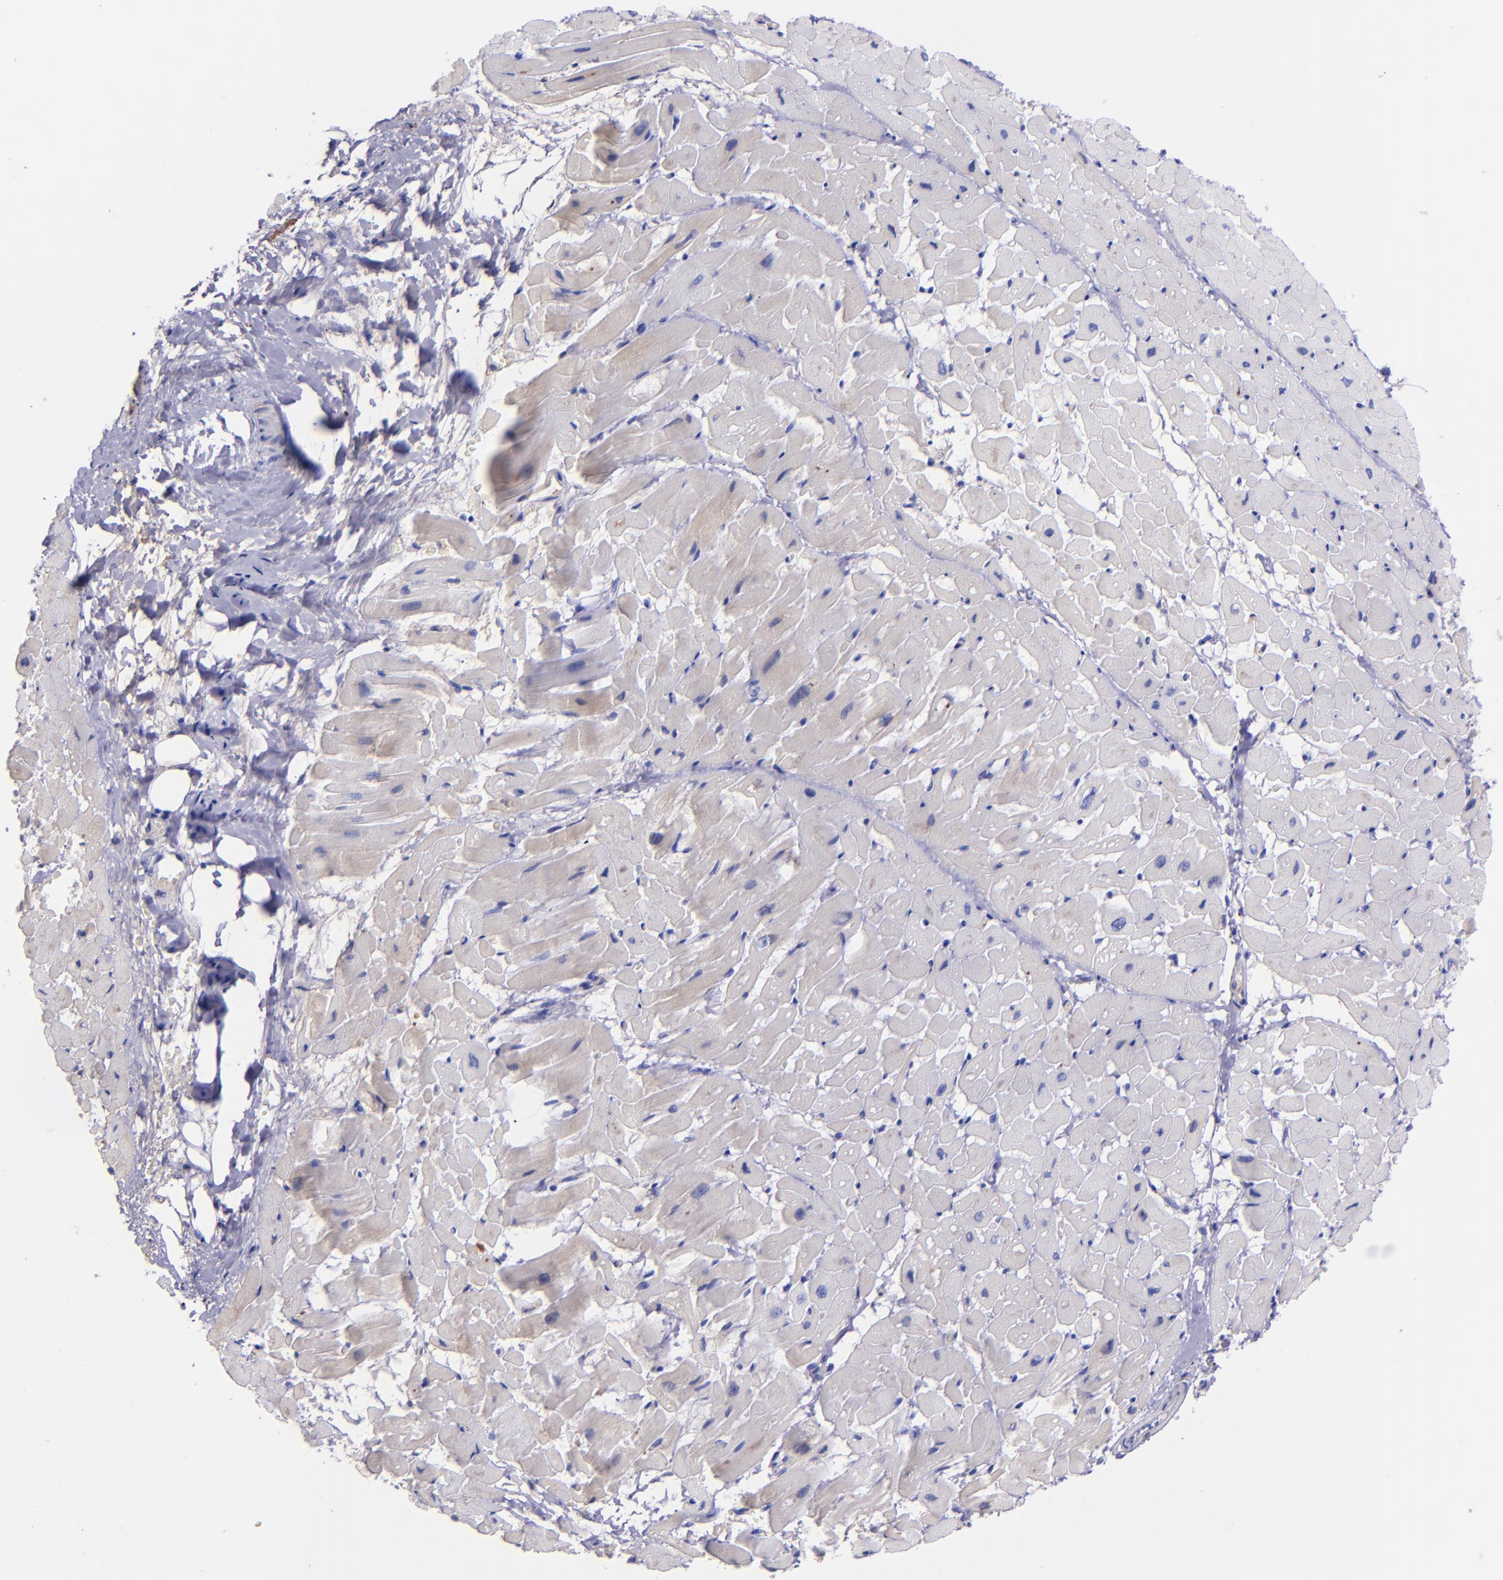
{"staining": {"intensity": "negative", "quantity": "none", "location": "none"}, "tissue": "heart muscle", "cell_type": "Cardiomyocytes", "image_type": "normal", "snomed": [{"axis": "morphology", "description": "Normal tissue, NOS"}, {"axis": "topography", "description": "Heart"}], "caption": "The immunohistochemistry (IHC) photomicrograph has no significant staining in cardiomyocytes of heart muscle.", "gene": "KNG1", "patient": {"sex": "male", "age": 45}}